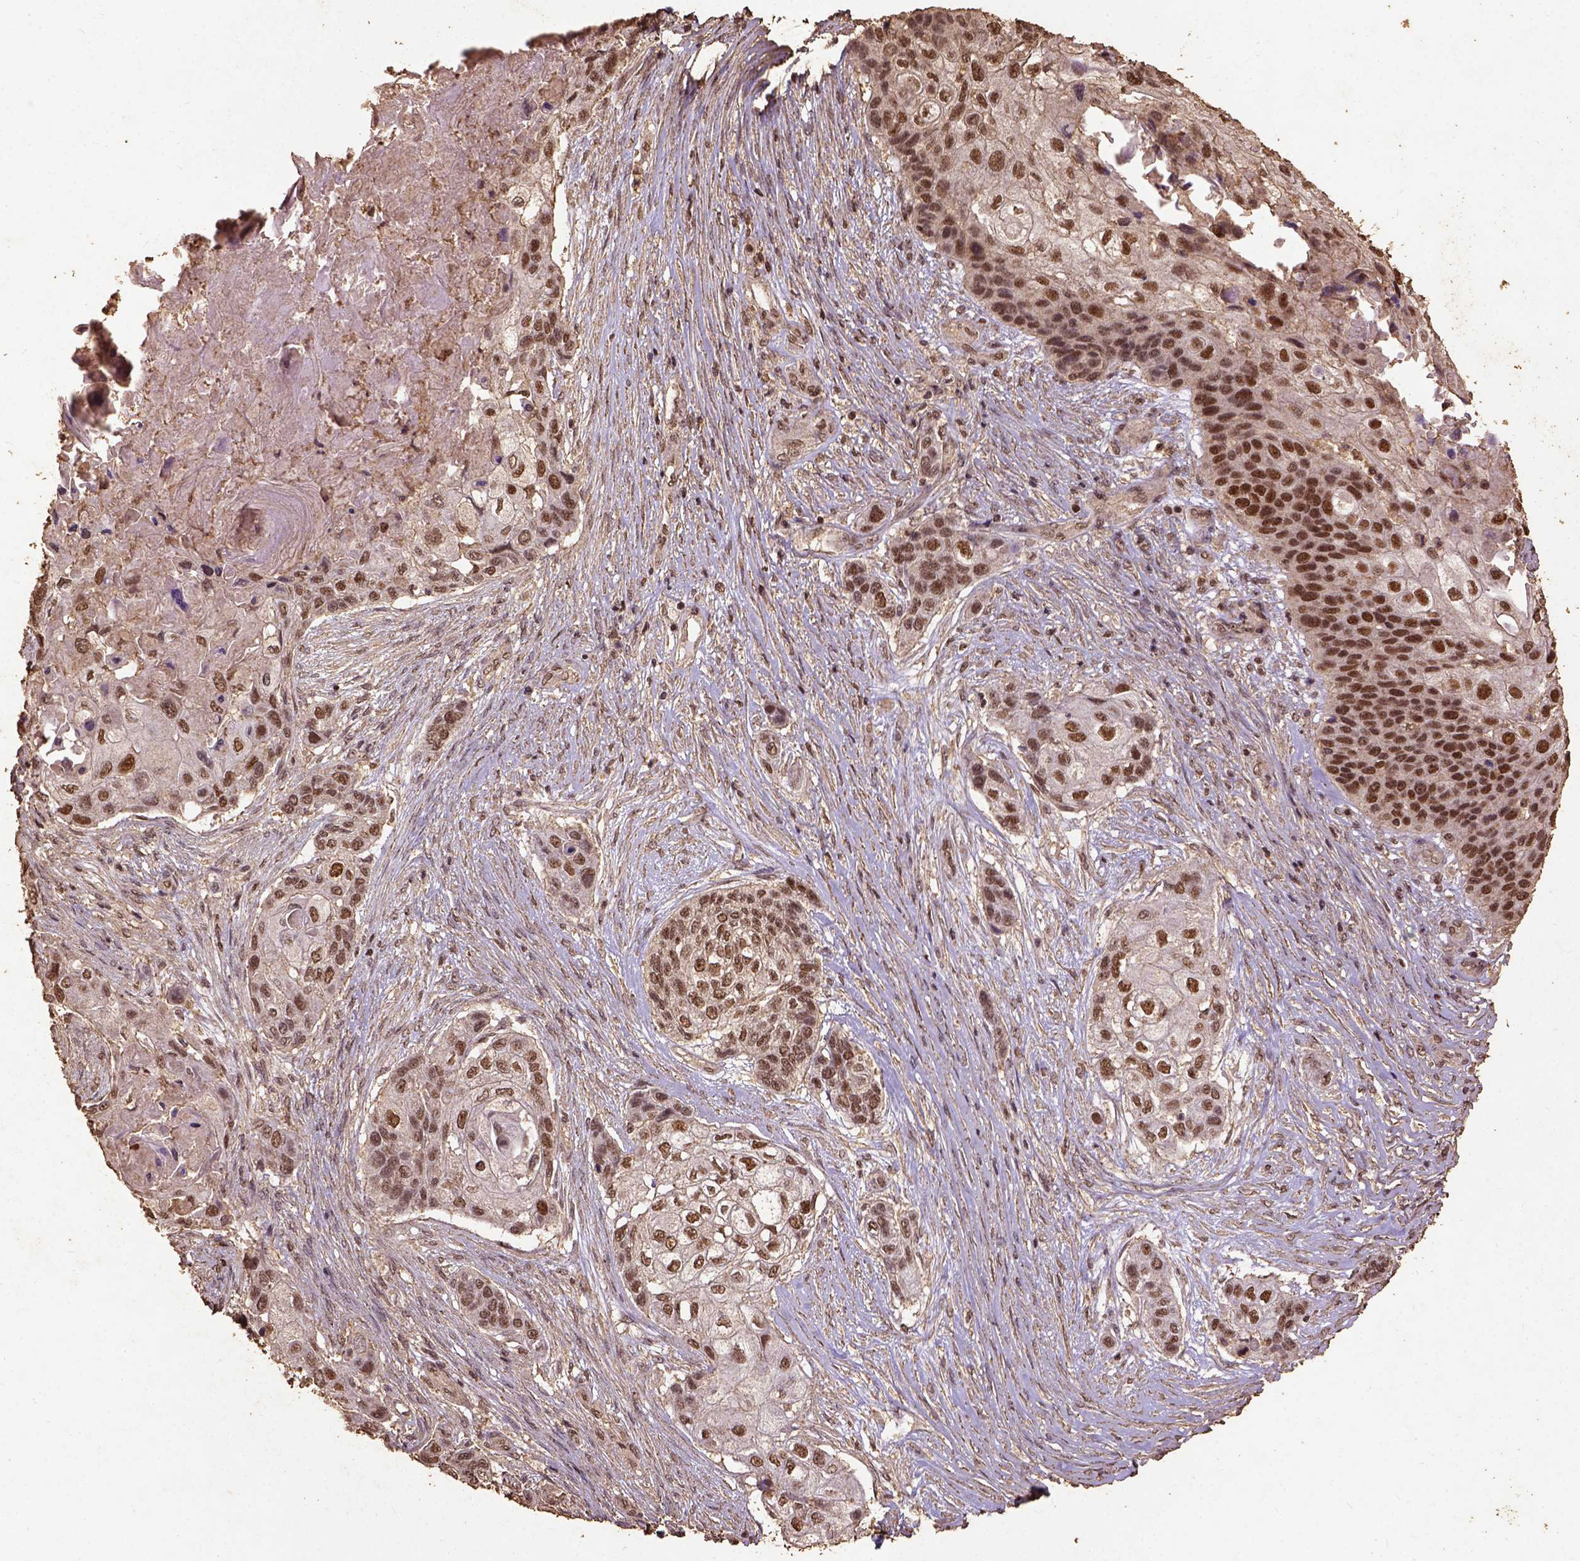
{"staining": {"intensity": "moderate", "quantity": ">75%", "location": "nuclear"}, "tissue": "lung cancer", "cell_type": "Tumor cells", "image_type": "cancer", "snomed": [{"axis": "morphology", "description": "Squamous cell carcinoma, NOS"}, {"axis": "topography", "description": "Lung"}], "caption": "DAB (3,3'-diaminobenzidine) immunohistochemical staining of squamous cell carcinoma (lung) displays moderate nuclear protein positivity in about >75% of tumor cells.", "gene": "NACC1", "patient": {"sex": "male", "age": 69}}